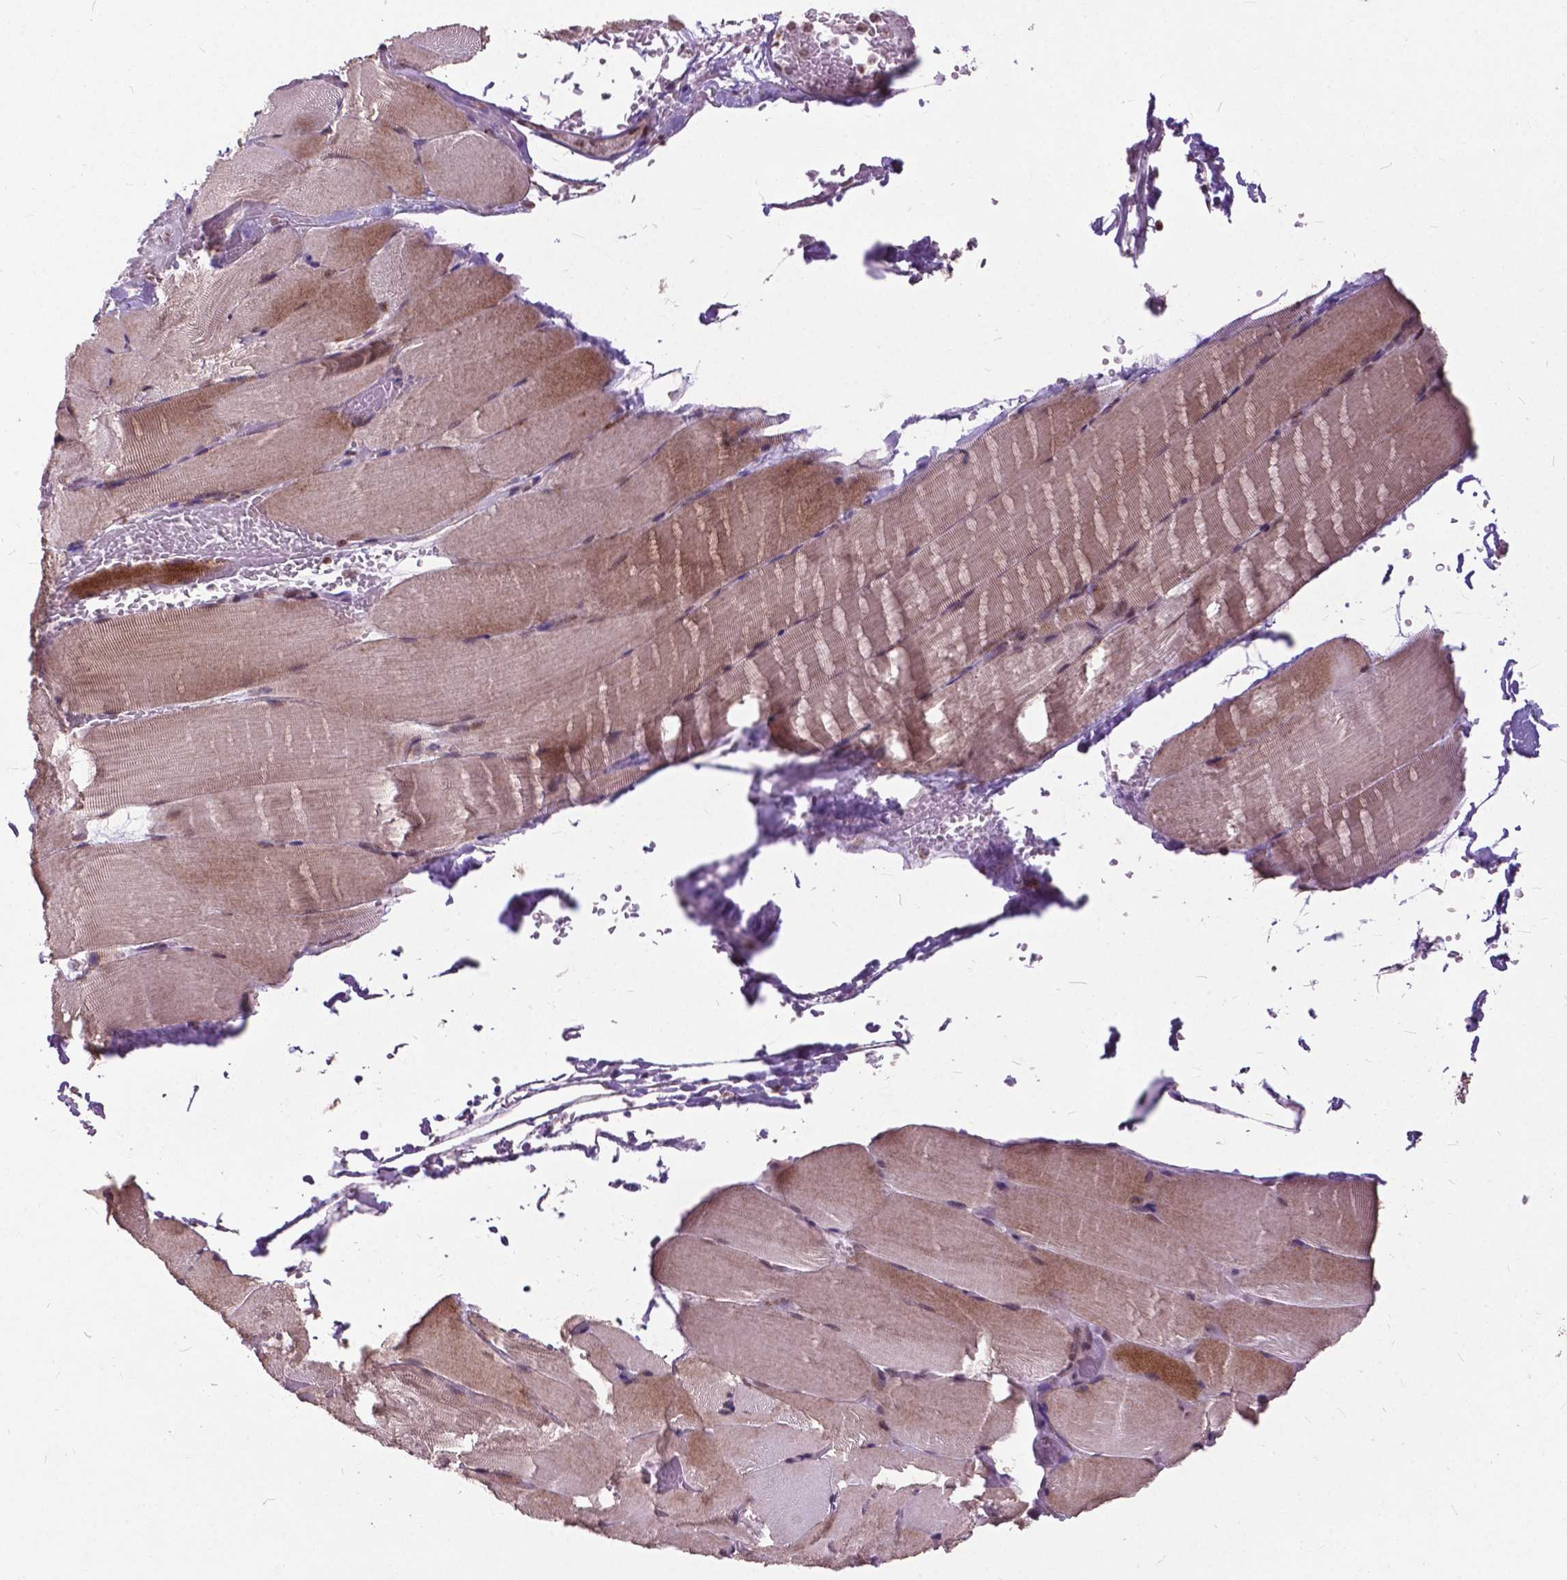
{"staining": {"intensity": "moderate", "quantity": ">75%", "location": "cytoplasmic/membranous,nuclear"}, "tissue": "skeletal muscle", "cell_type": "Myocytes", "image_type": "normal", "snomed": [{"axis": "morphology", "description": "Normal tissue, NOS"}, {"axis": "topography", "description": "Skeletal muscle"}], "caption": "Immunohistochemistry (IHC) of unremarkable human skeletal muscle reveals medium levels of moderate cytoplasmic/membranous,nuclear positivity in approximately >75% of myocytes.", "gene": "MSH2", "patient": {"sex": "female", "age": 37}}